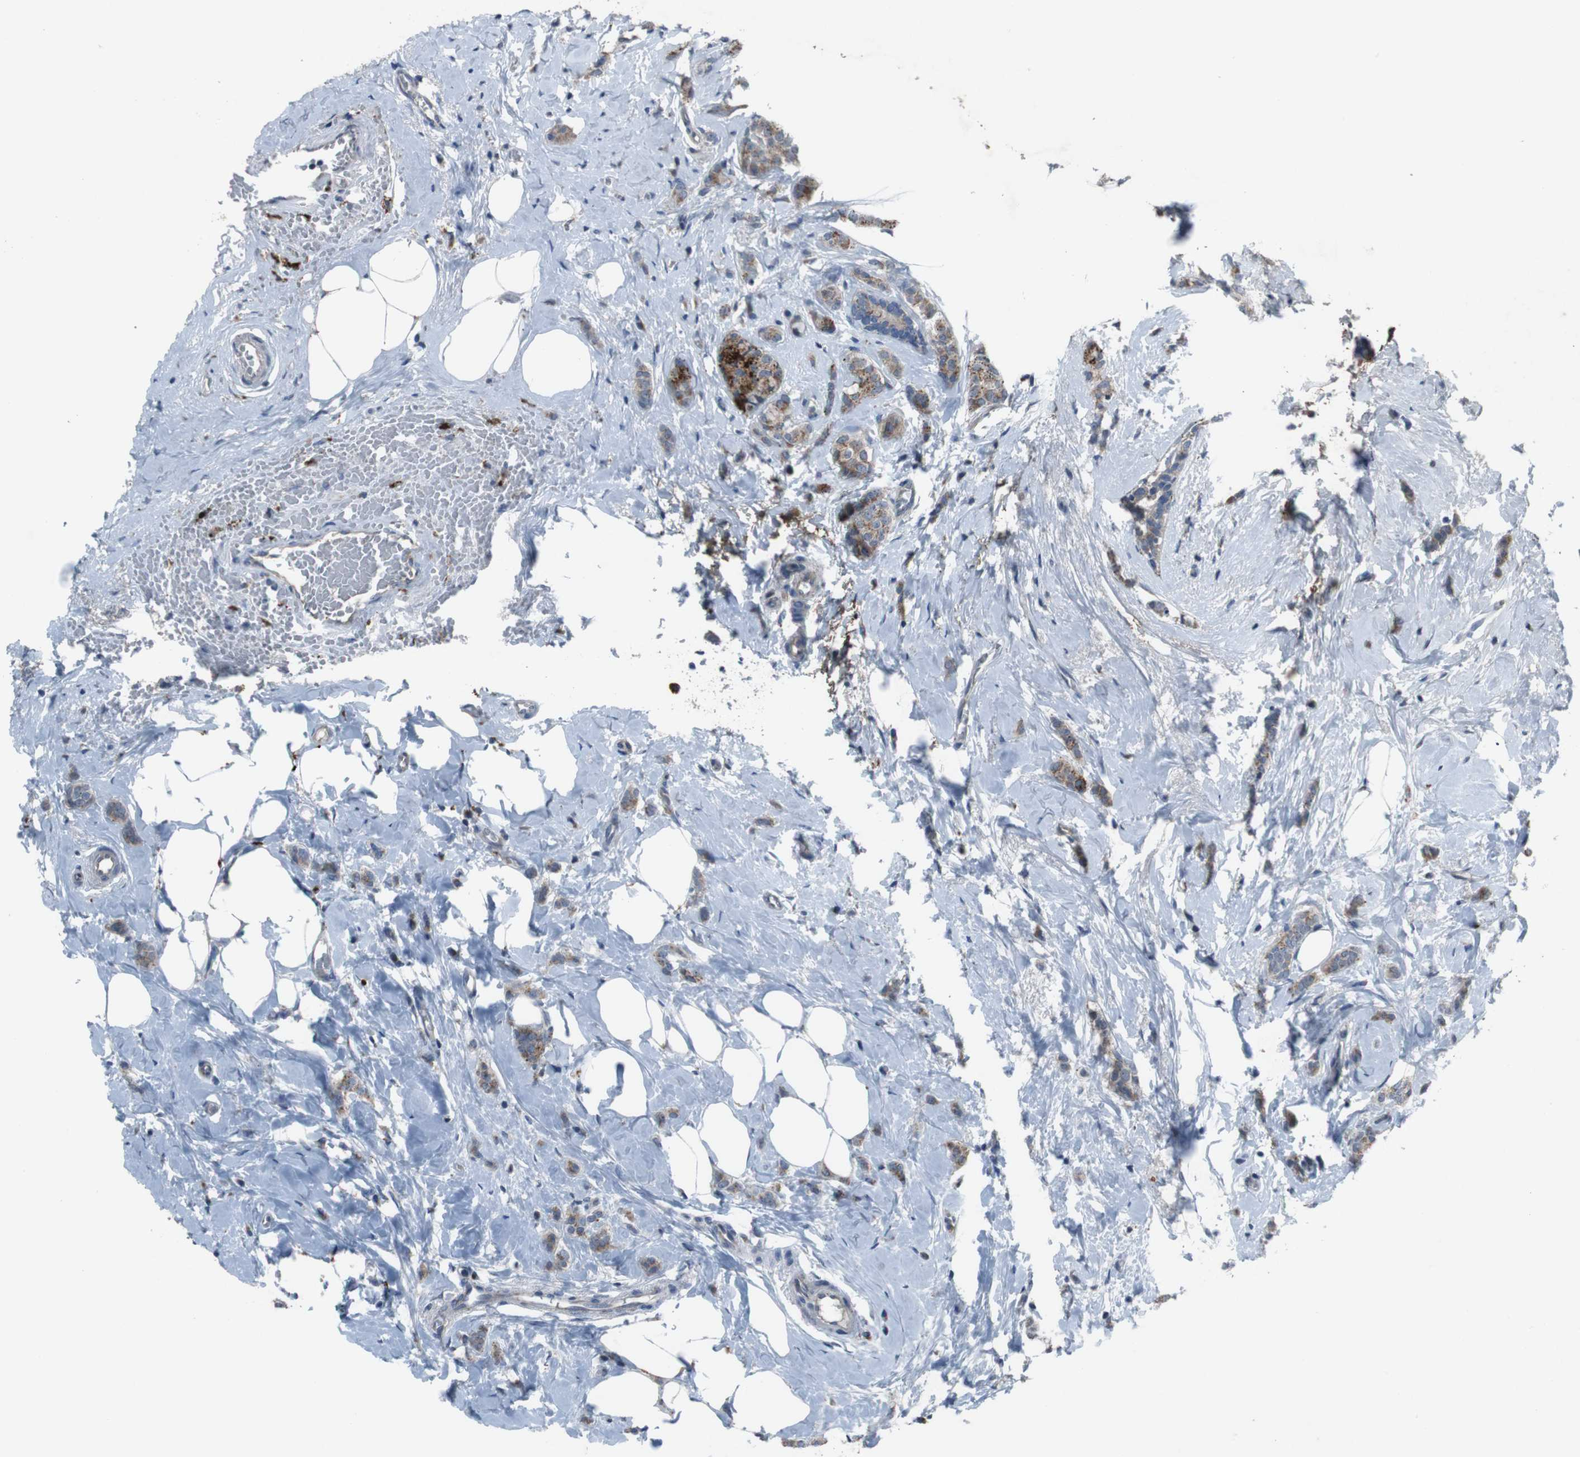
{"staining": {"intensity": "moderate", "quantity": ">75%", "location": "cytoplasmic/membranous"}, "tissue": "breast cancer", "cell_type": "Tumor cells", "image_type": "cancer", "snomed": [{"axis": "morphology", "description": "Lobular carcinoma"}, {"axis": "topography", "description": "Breast"}], "caption": "Breast lobular carcinoma stained for a protein (brown) exhibits moderate cytoplasmic/membranous positive positivity in approximately >75% of tumor cells.", "gene": "EFNA5", "patient": {"sex": "female", "age": 60}}